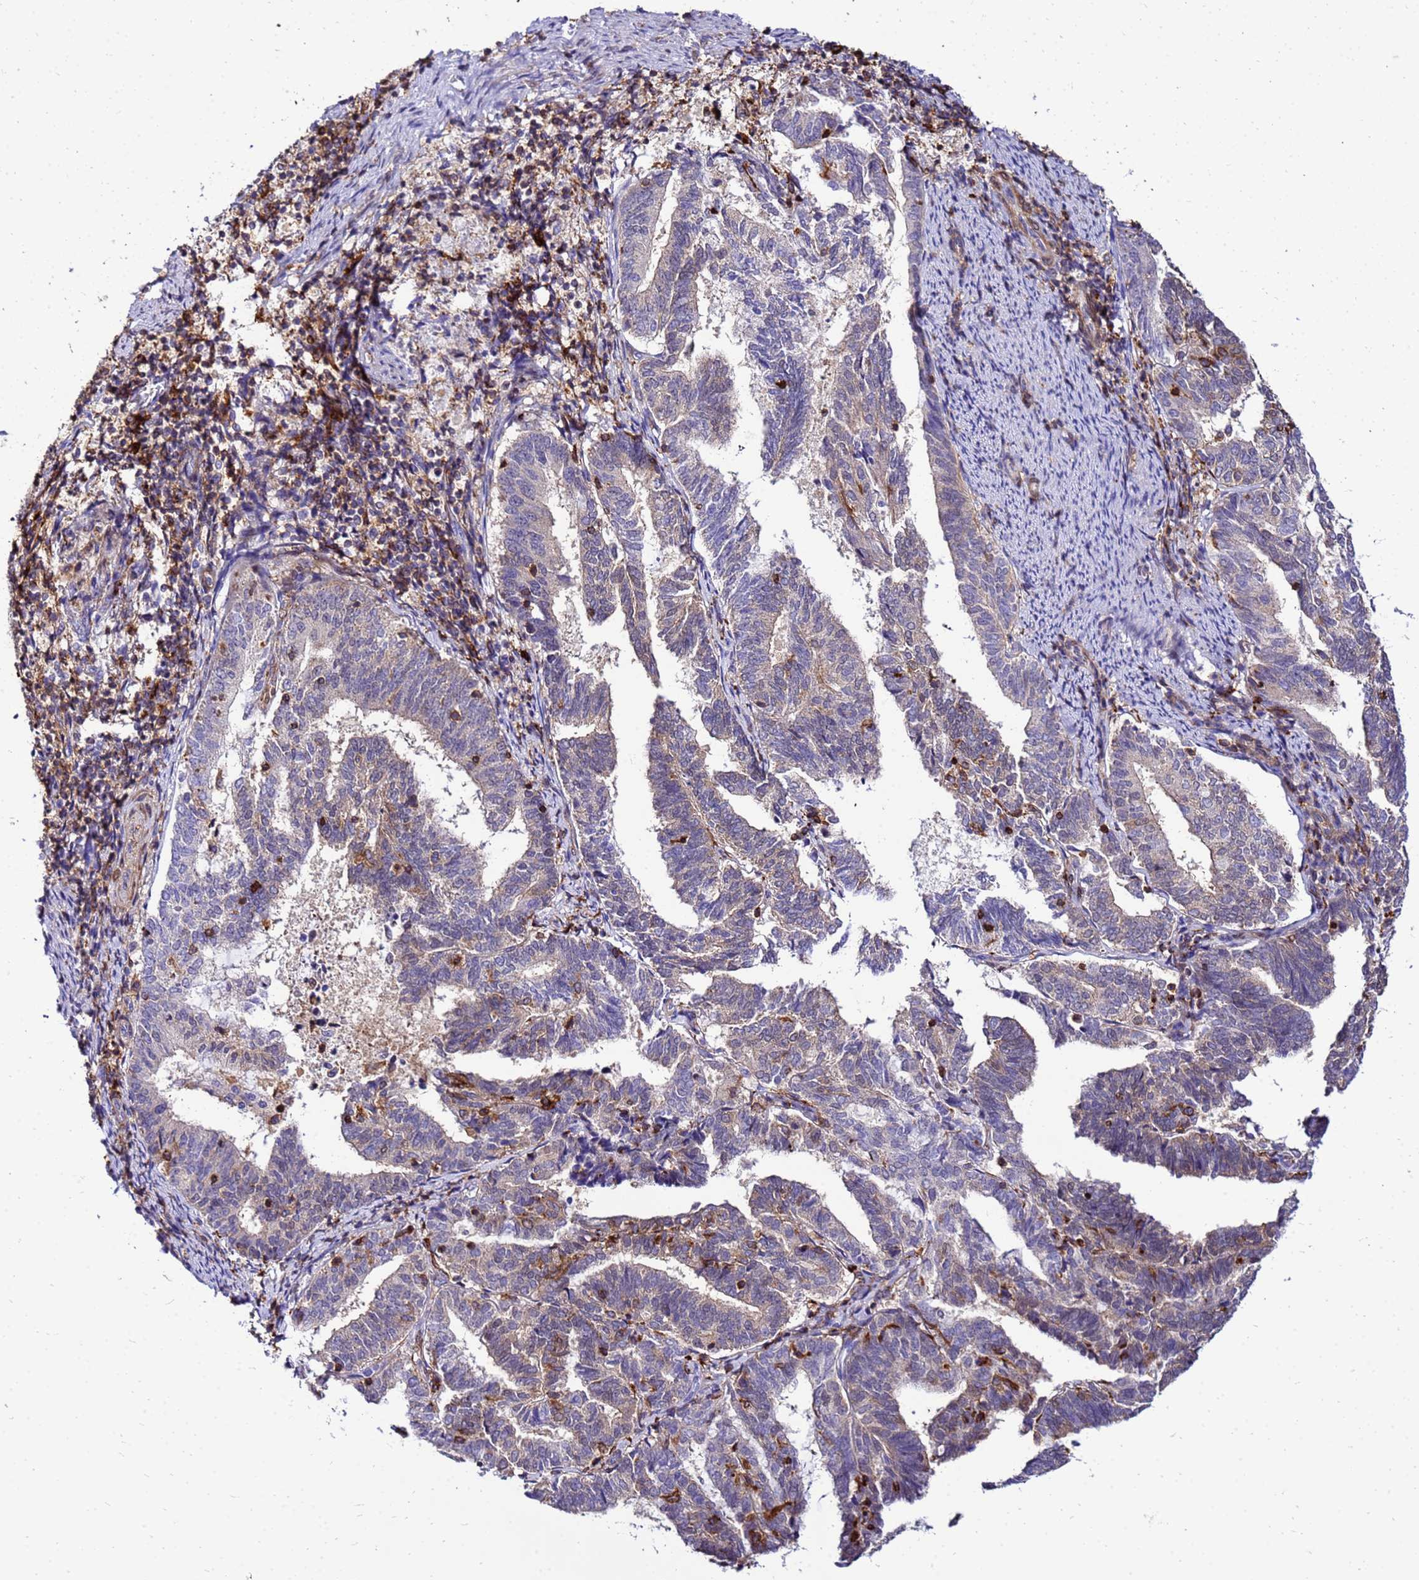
{"staining": {"intensity": "weak", "quantity": "<25%", "location": "cytoplasmic/membranous"}, "tissue": "endometrial cancer", "cell_type": "Tumor cells", "image_type": "cancer", "snomed": [{"axis": "morphology", "description": "Adenocarcinoma, NOS"}, {"axis": "topography", "description": "Endometrium"}], "caption": "This micrograph is of endometrial adenocarcinoma stained with immunohistochemistry to label a protein in brown with the nuclei are counter-stained blue. There is no positivity in tumor cells. (DAB immunohistochemistry with hematoxylin counter stain).", "gene": "DBNDD2", "patient": {"sex": "female", "age": 80}}